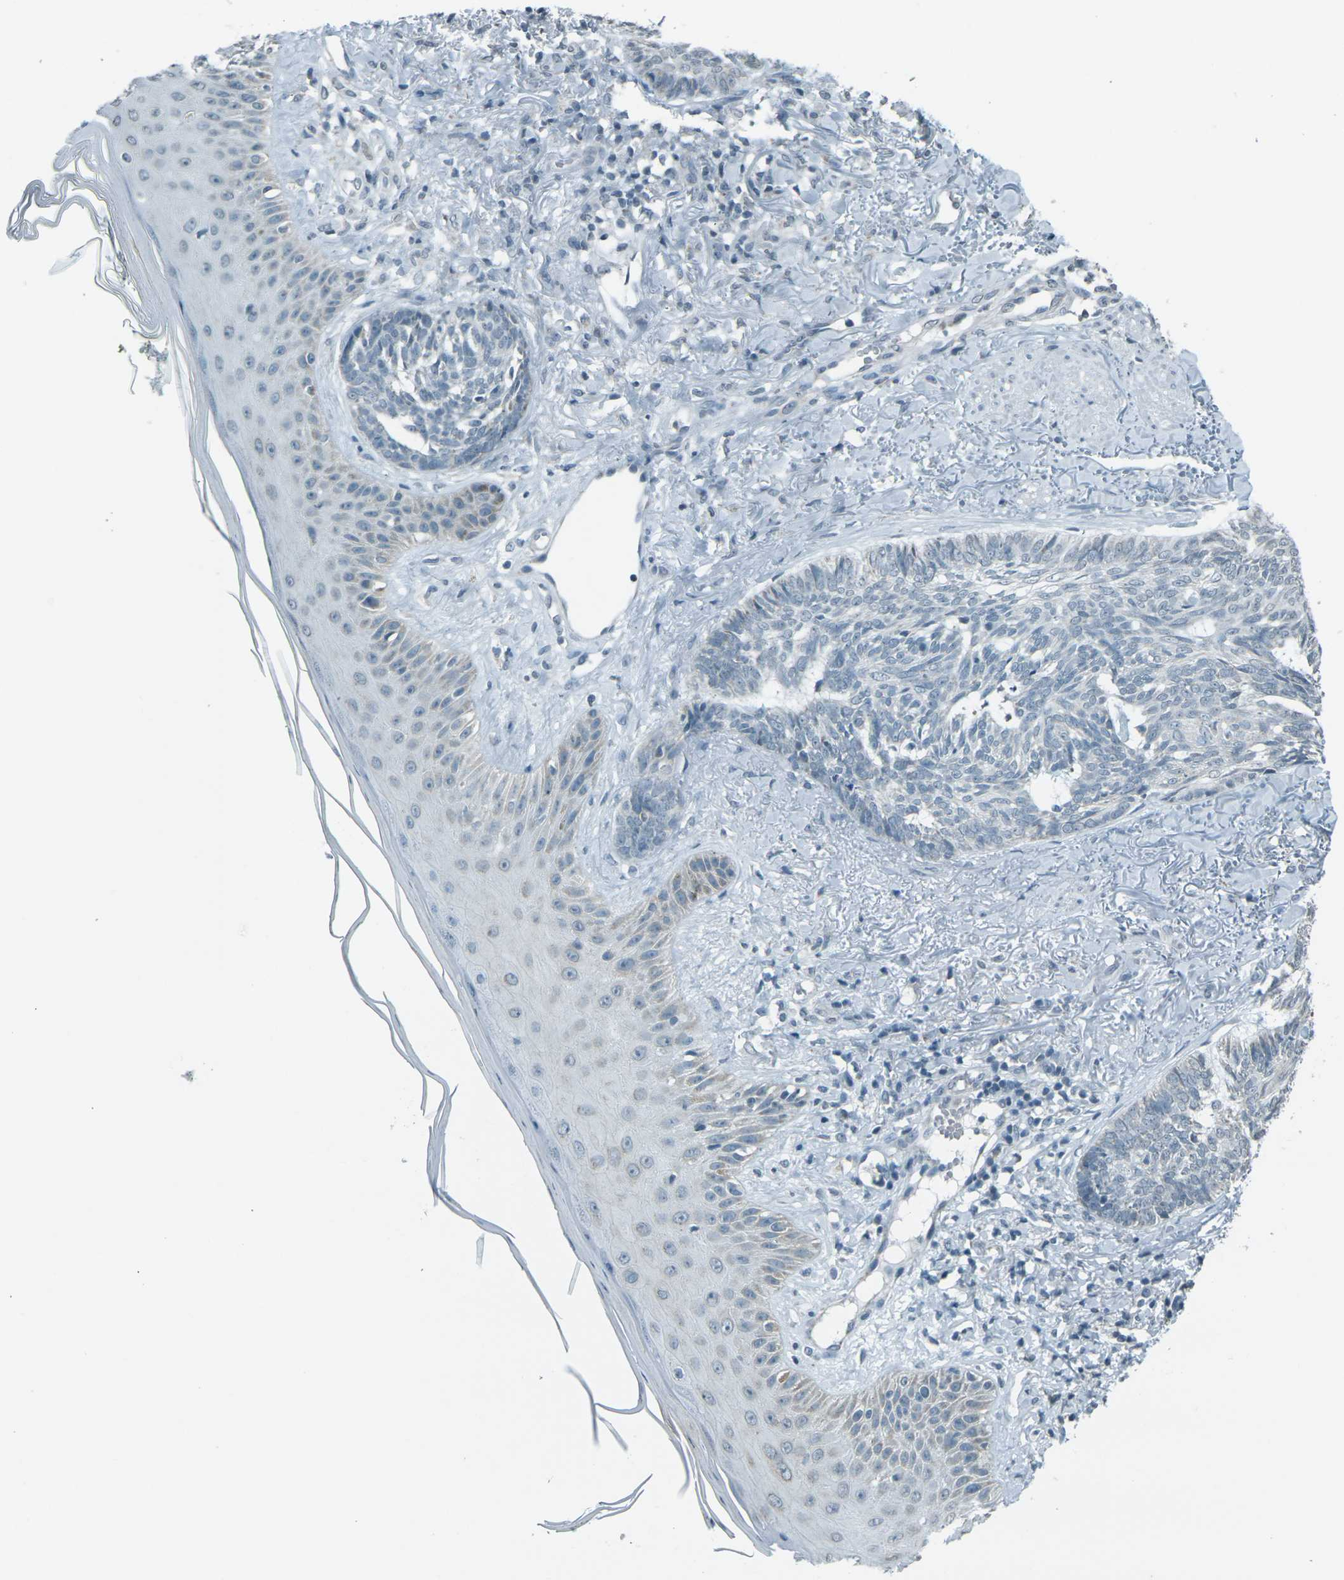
{"staining": {"intensity": "negative", "quantity": "none", "location": "none"}, "tissue": "skin cancer", "cell_type": "Tumor cells", "image_type": "cancer", "snomed": [{"axis": "morphology", "description": "Basal cell carcinoma"}, {"axis": "topography", "description": "Skin"}], "caption": "Immunohistochemical staining of skin cancer demonstrates no significant staining in tumor cells.", "gene": "H2BC1", "patient": {"sex": "male", "age": 43}}